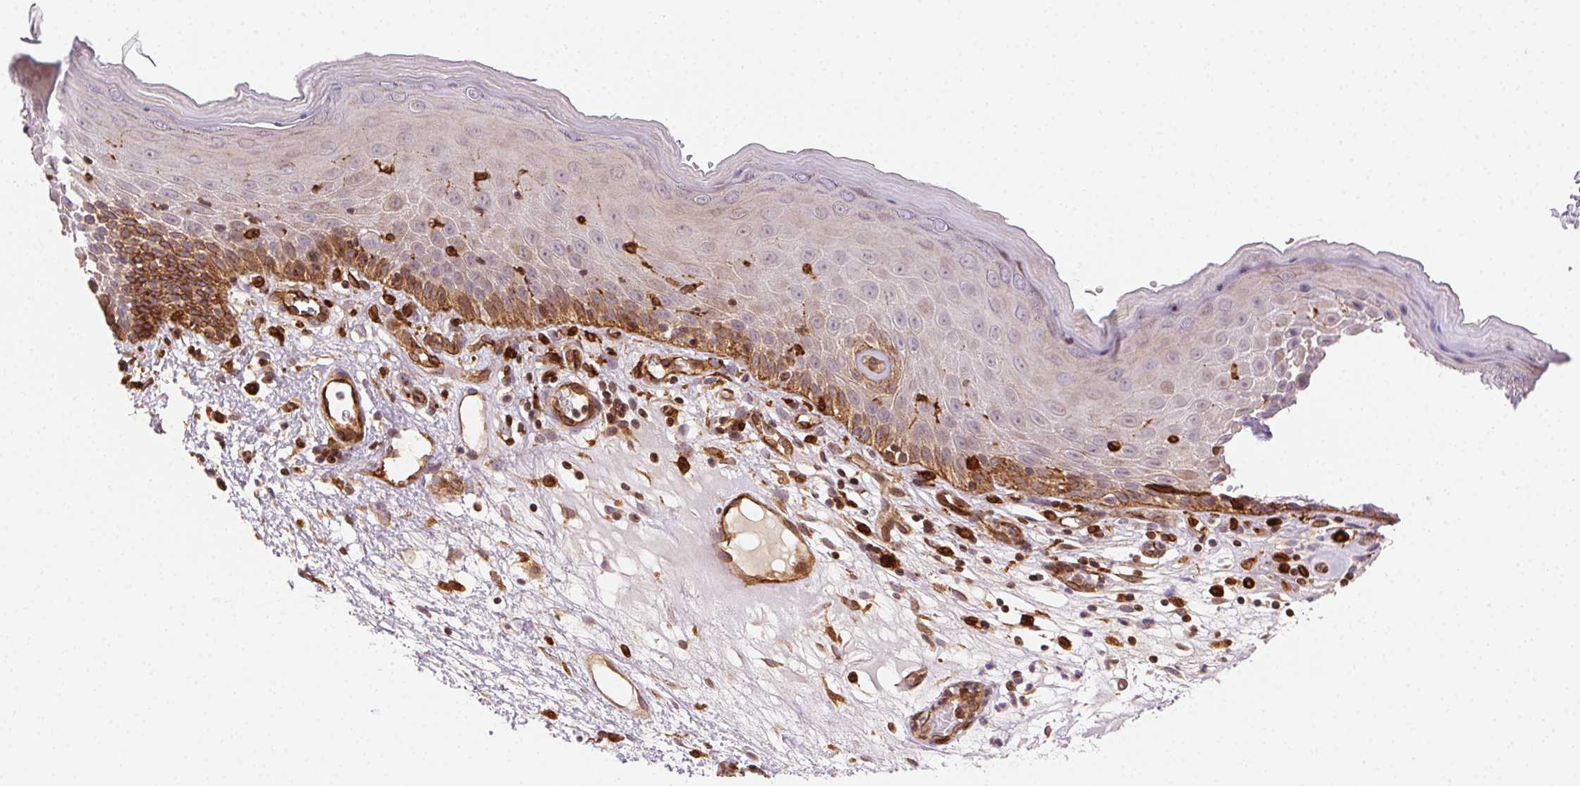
{"staining": {"intensity": "strong", "quantity": "<25%", "location": "cytoplasmic/membranous"}, "tissue": "skin", "cell_type": "Epidermal cells", "image_type": "normal", "snomed": [{"axis": "morphology", "description": "Normal tissue, NOS"}, {"axis": "topography", "description": "Vulva"}], "caption": "This image reveals immunohistochemistry (IHC) staining of unremarkable human skin, with medium strong cytoplasmic/membranous expression in about <25% of epidermal cells.", "gene": "RNASET2", "patient": {"sex": "female", "age": 68}}